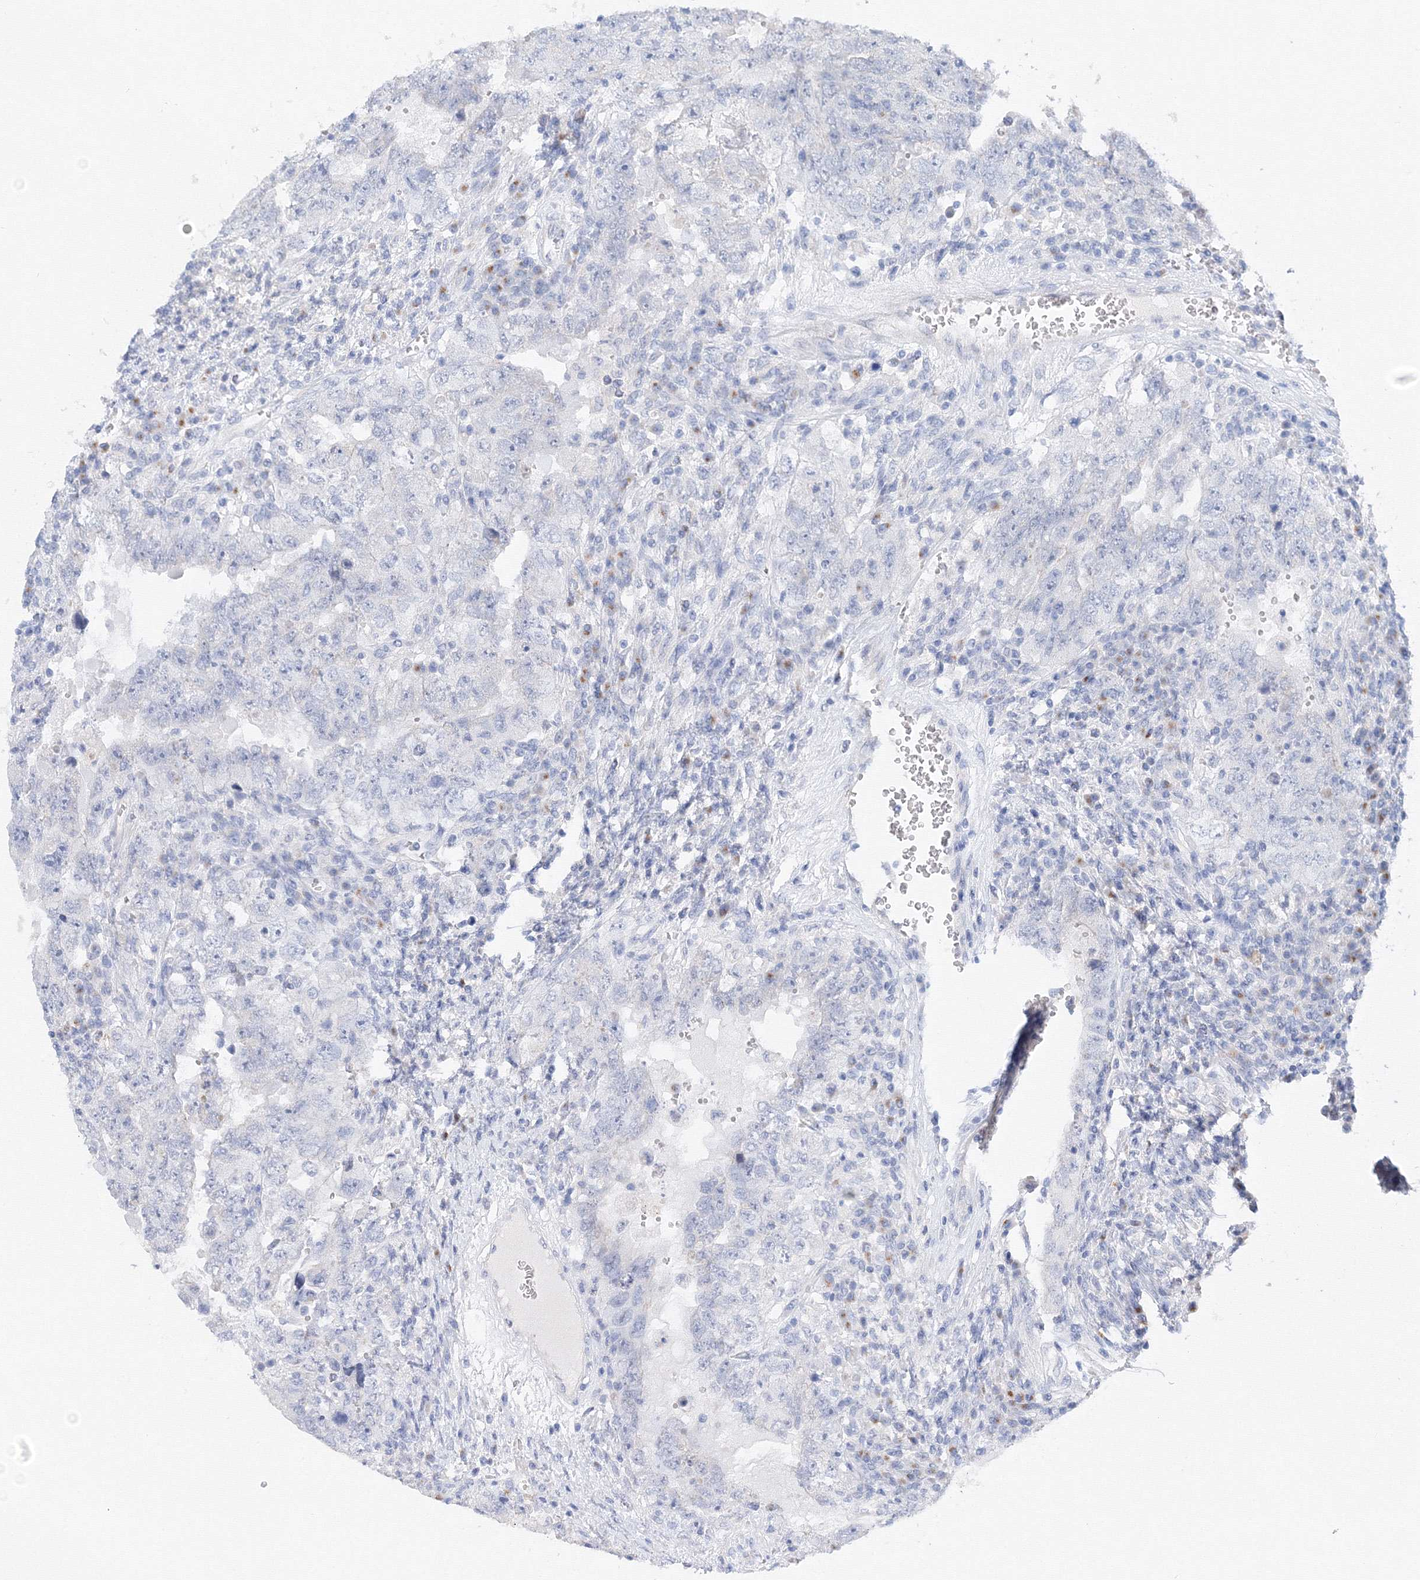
{"staining": {"intensity": "negative", "quantity": "none", "location": "none"}, "tissue": "testis cancer", "cell_type": "Tumor cells", "image_type": "cancer", "snomed": [{"axis": "morphology", "description": "Carcinoma, Embryonal, NOS"}, {"axis": "topography", "description": "Testis"}], "caption": "Tumor cells show no significant protein staining in testis cancer (embryonal carcinoma). (DAB IHC with hematoxylin counter stain).", "gene": "TAMM41", "patient": {"sex": "male", "age": 26}}